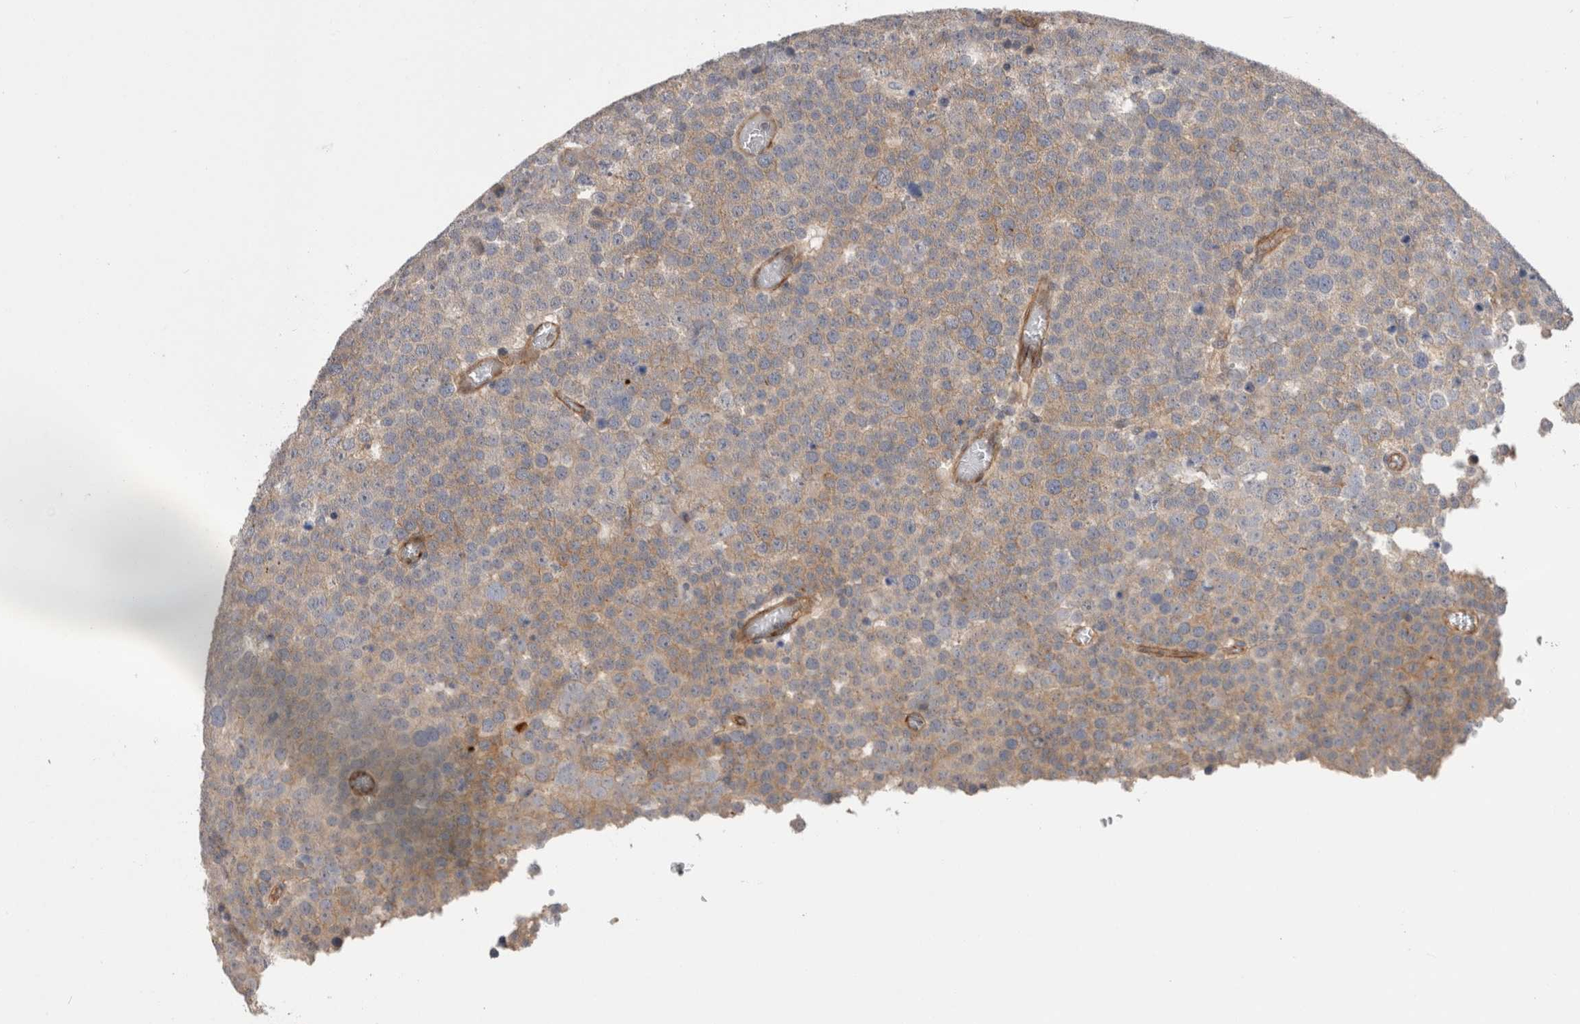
{"staining": {"intensity": "weak", "quantity": ">75%", "location": "cytoplasmic/membranous"}, "tissue": "testis cancer", "cell_type": "Tumor cells", "image_type": "cancer", "snomed": [{"axis": "morphology", "description": "Seminoma, NOS"}, {"axis": "topography", "description": "Testis"}], "caption": "Tumor cells display low levels of weak cytoplasmic/membranous expression in about >75% of cells in testis cancer.", "gene": "BNIP2", "patient": {"sex": "male", "age": 71}}